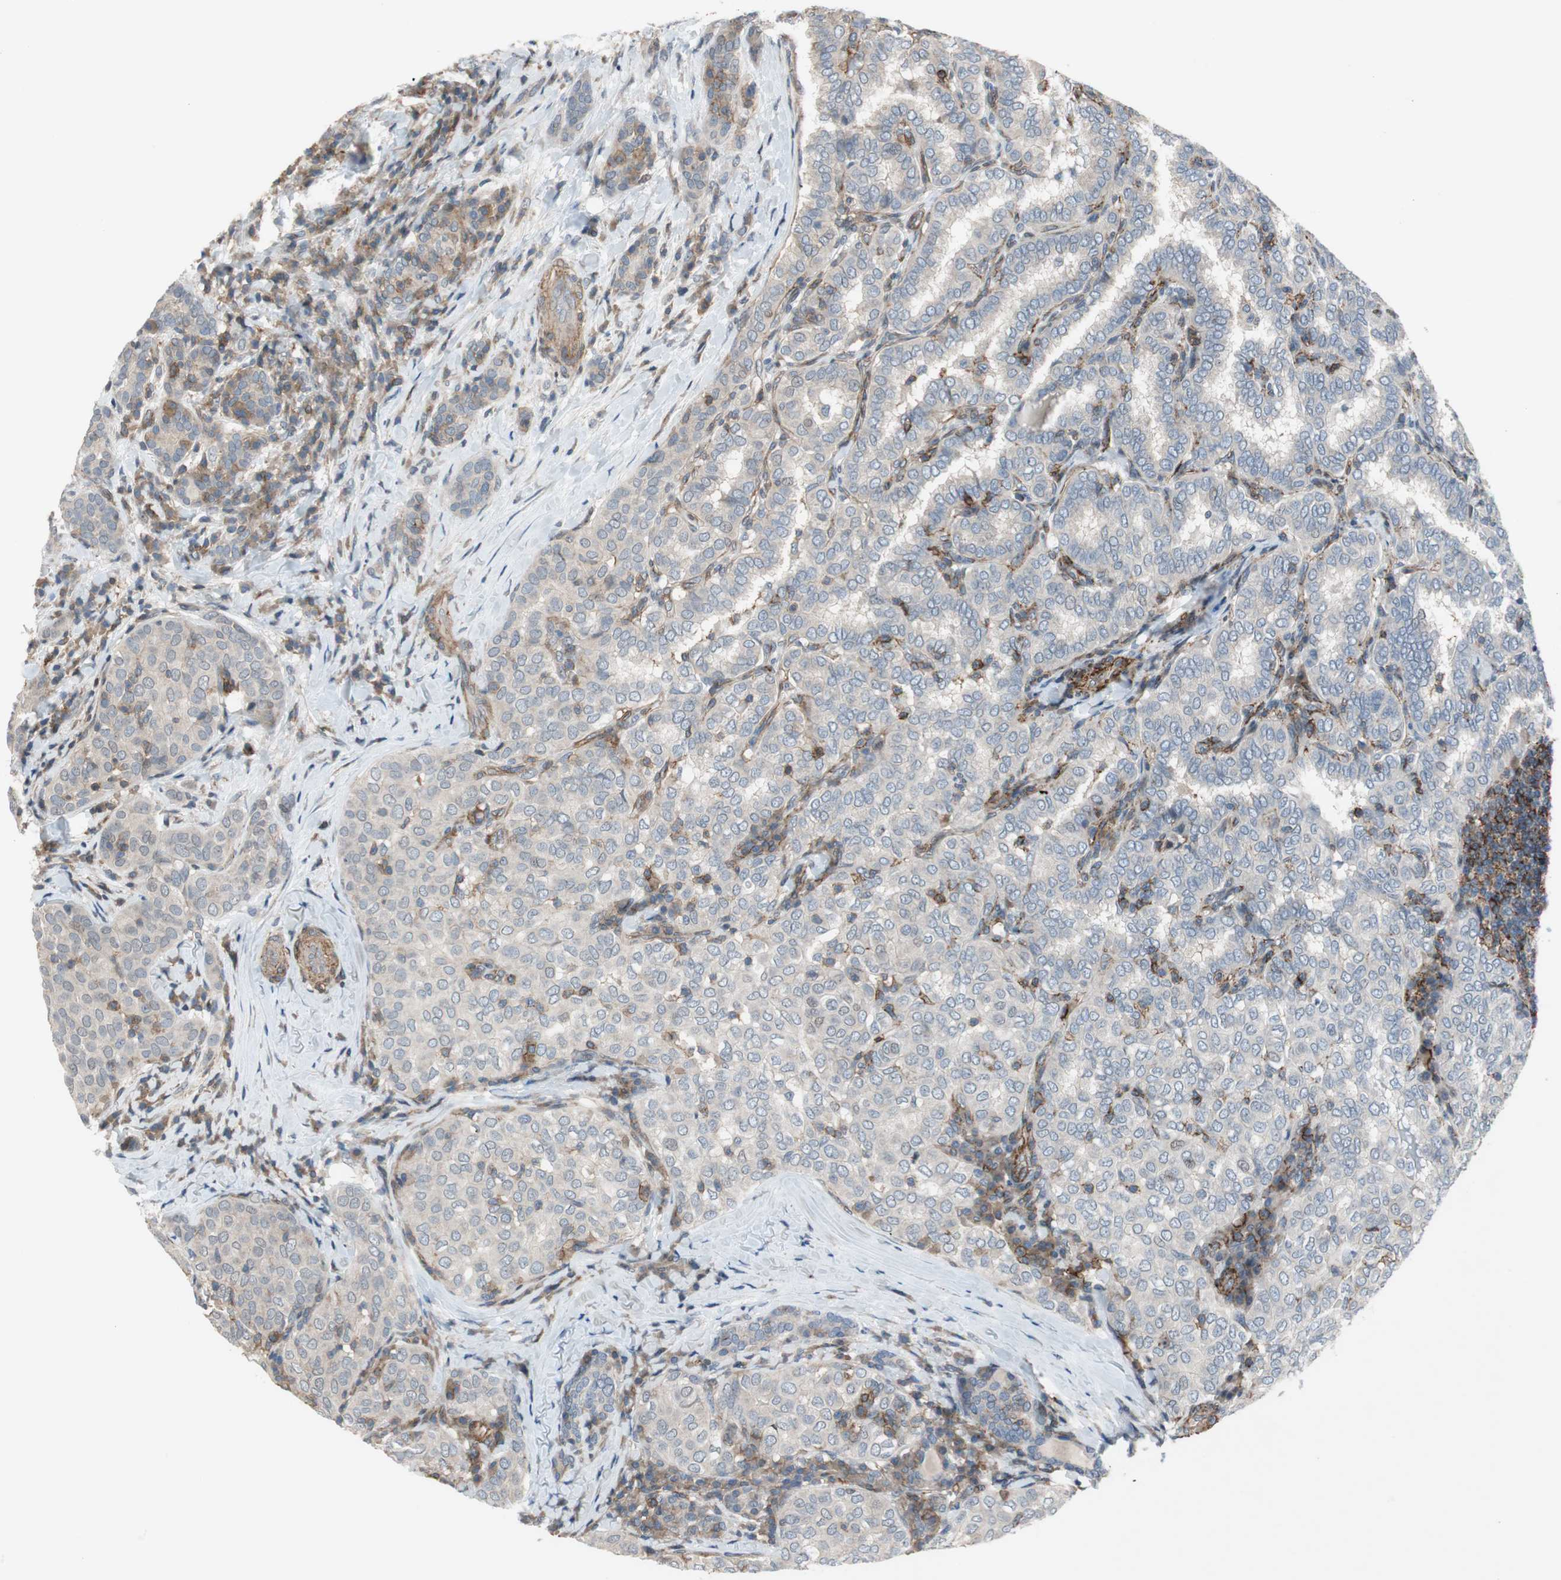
{"staining": {"intensity": "negative", "quantity": "none", "location": "none"}, "tissue": "thyroid cancer", "cell_type": "Tumor cells", "image_type": "cancer", "snomed": [{"axis": "morphology", "description": "Papillary adenocarcinoma, NOS"}, {"axis": "topography", "description": "Thyroid gland"}], "caption": "Micrograph shows no significant protein positivity in tumor cells of thyroid cancer (papillary adenocarcinoma).", "gene": "GRHL1", "patient": {"sex": "female", "age": 30}}